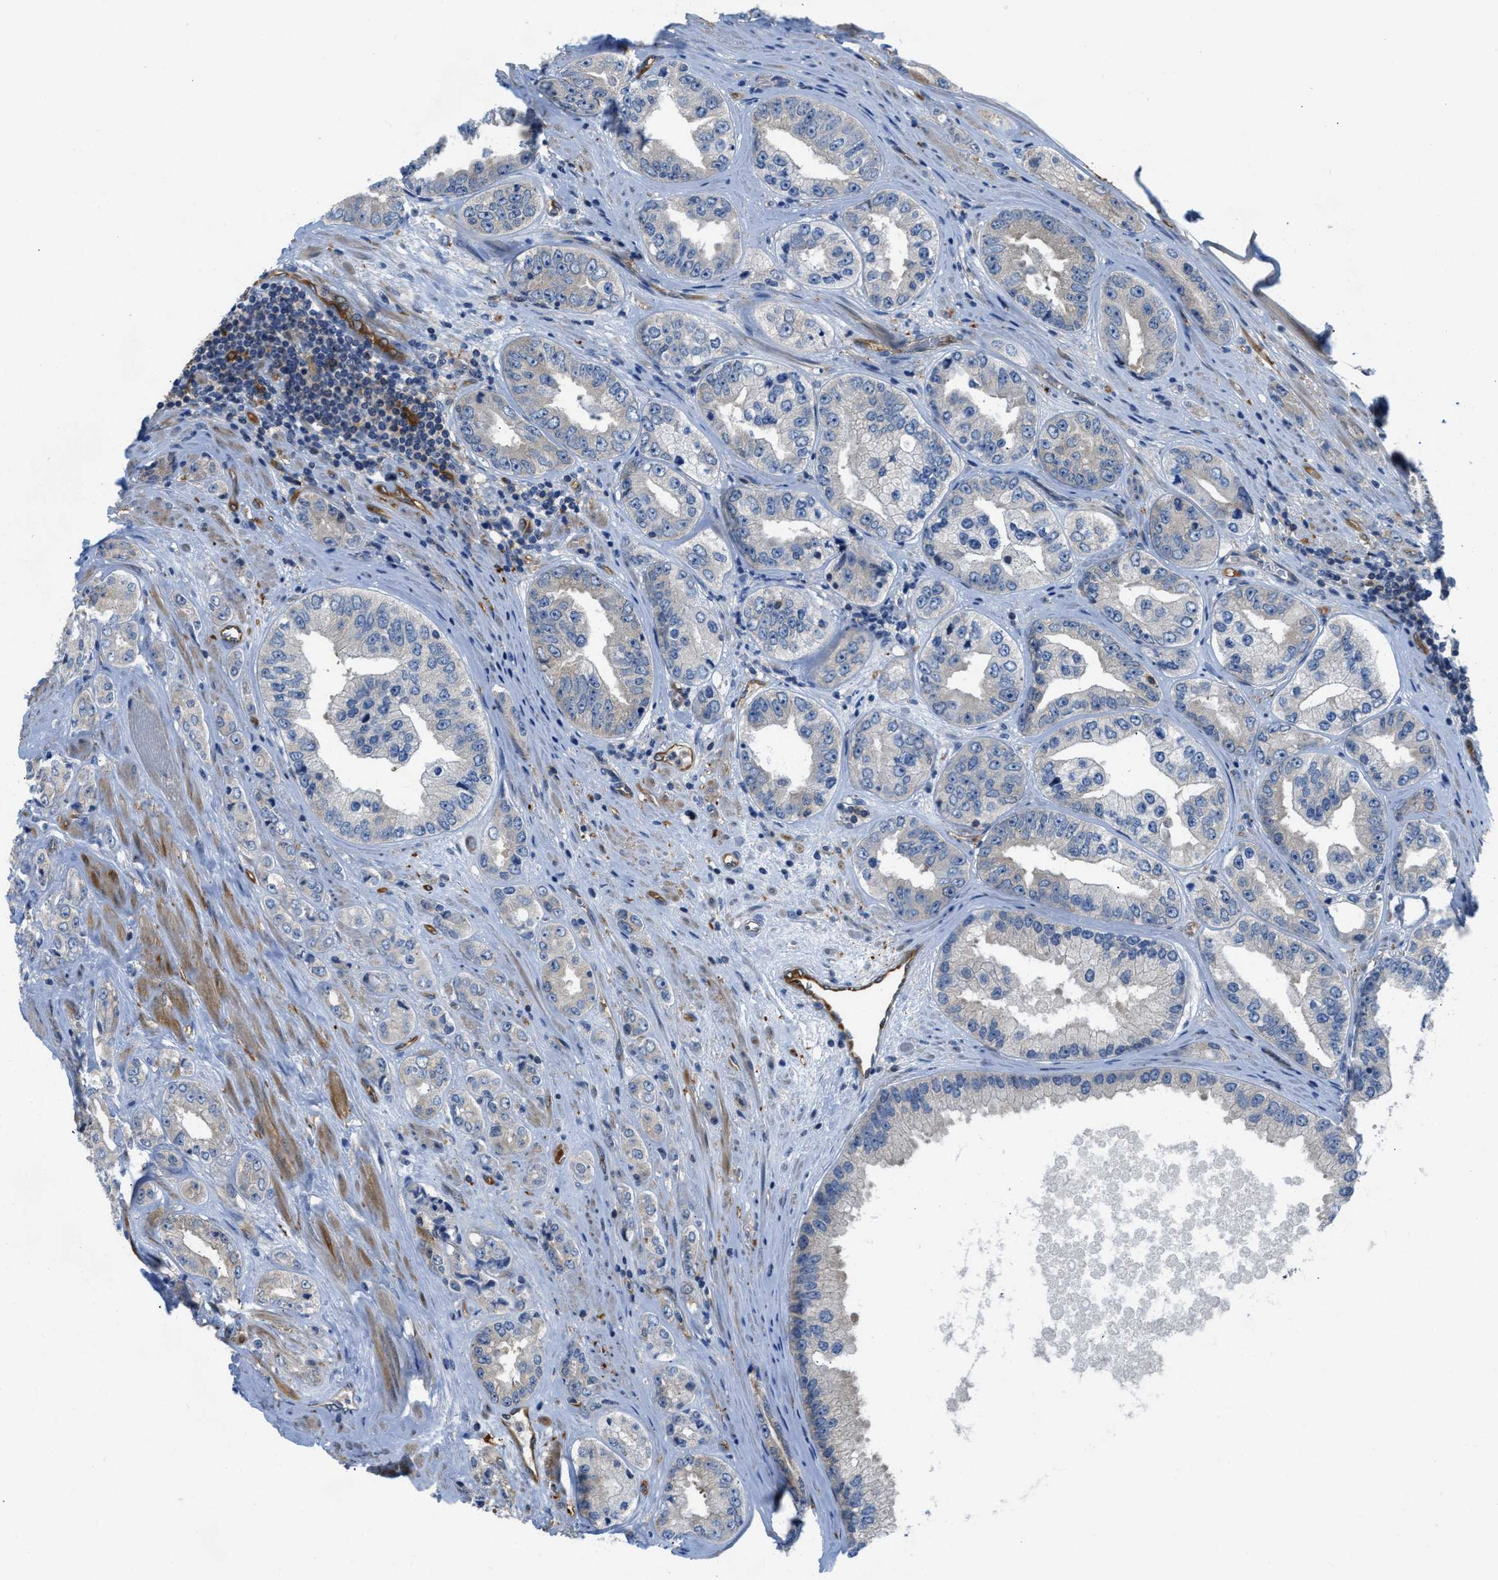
{"staining": {"intensity": "negative", "quantity": "none", "location": "none"}, "tissue": "prostate cancer", "cell_type": "Tumor cells", "image_type": "cancer", "snomed": [{"axis": "morphology", "description": "Adenocarcinoma, High grade"}, {"axis": "topography", "description": "Prostate"}], "caption": "A histopathology image of human prostate cancer is negative for staining in tumor cells.", "gene": "PFKP", "patient": {"sex": "male", "age": 61}}